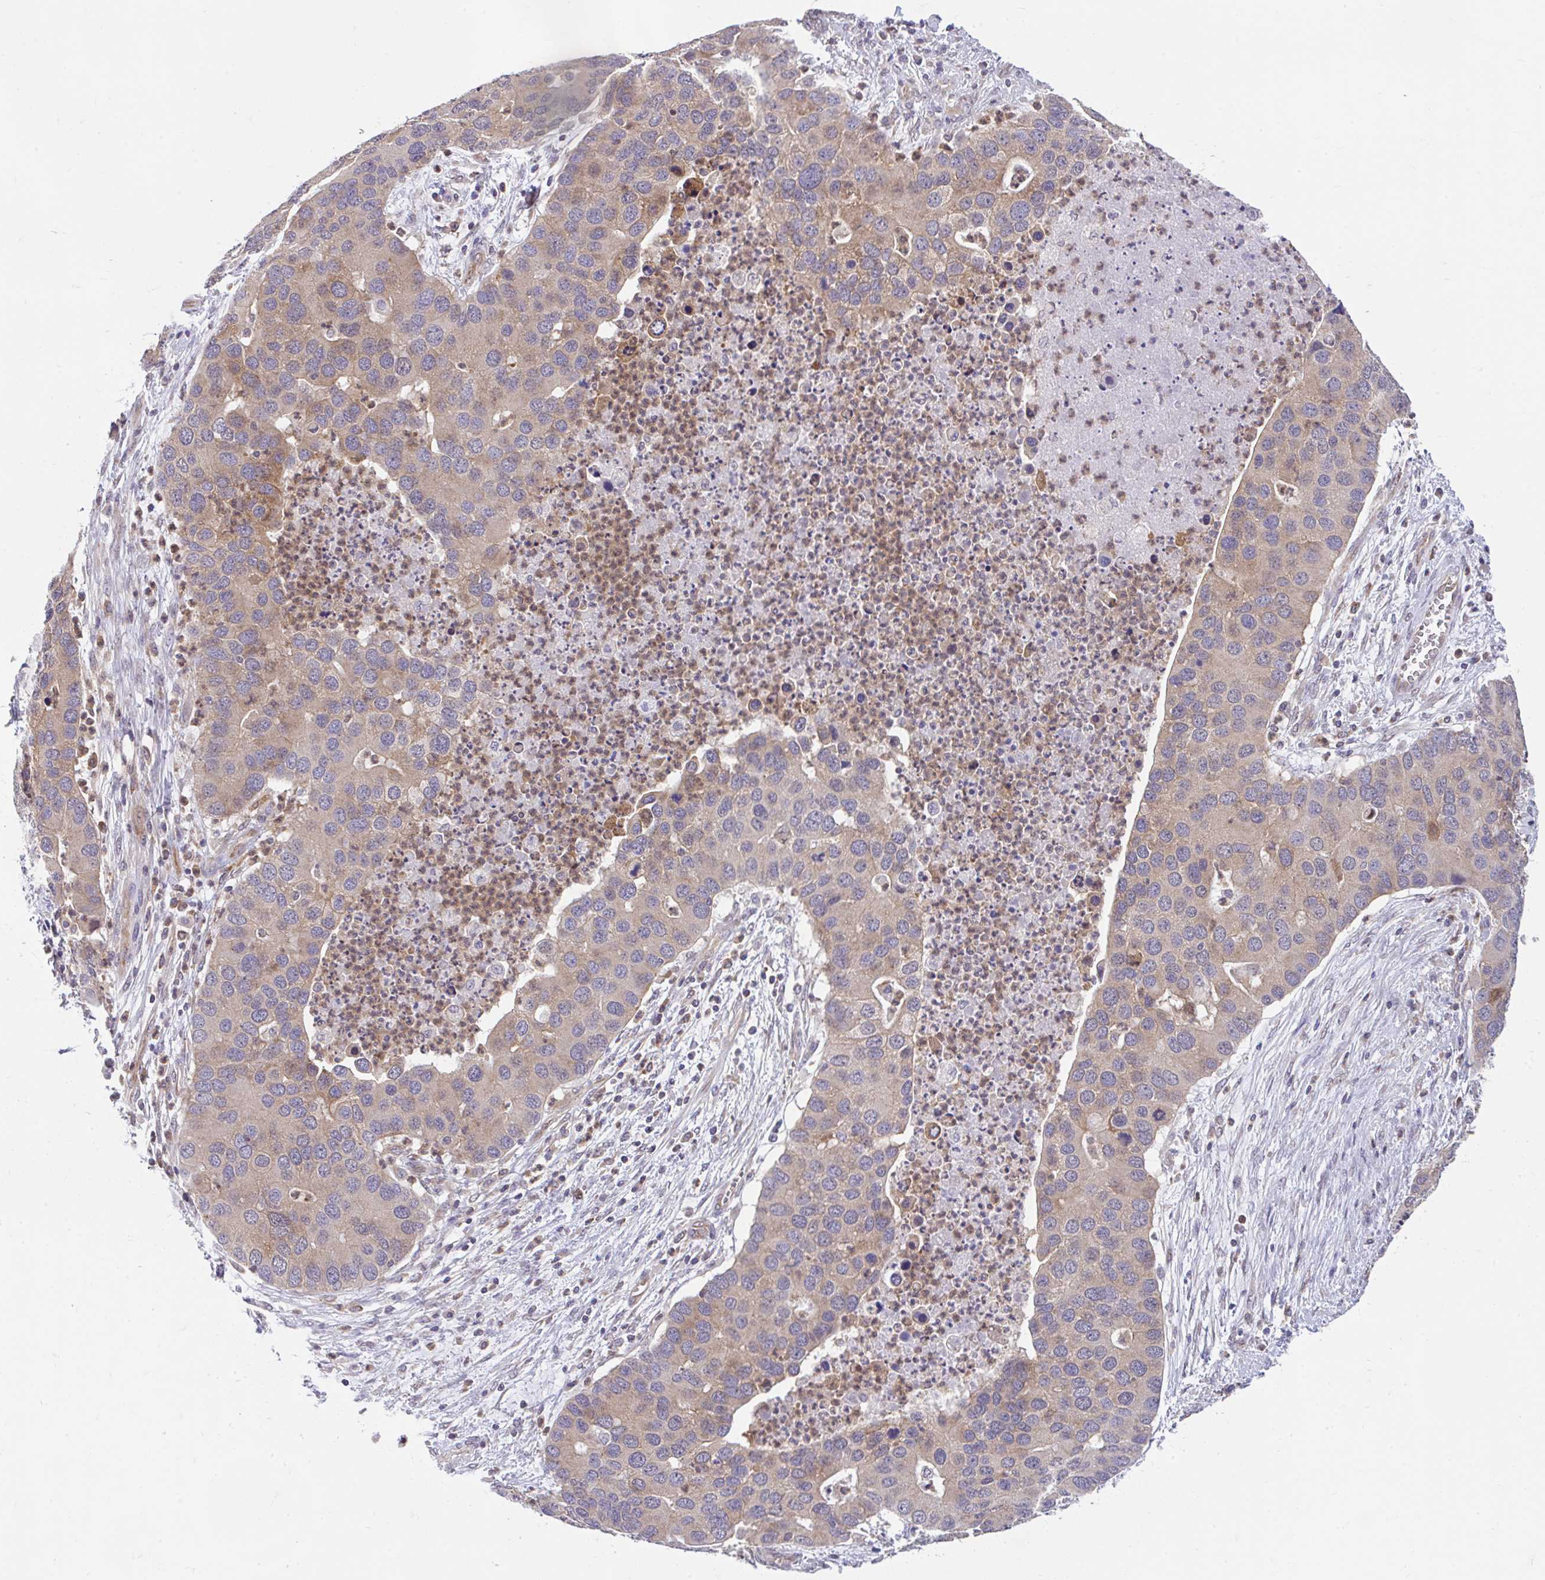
{"staining": {"intensity": "moderate", "quantity": "<25%", "location": "cytoplasmic/membranous"}, "tissue": "lung cancer", "cell_type": "Tumor cells", "image_type": "cancer", "snomed": [{"axis": "morphology", "description": "Aneuploidy"}, {"axis": "morphology", "description": "Adenocarcinoma, NOS"}, {"axis": "topography", "description": "Lymph node"}, {"axis": "topography", "description": "Lung"}], "caption": "IHC micrograph of human lung adenocarcinoma stained for a protein (brown), which demonstrates low levels of moderate cytoplasmic/membranous staining in about <25% of tumor cells.", "gene": "RALBP1", "patient": {"sex": "female", "age": 74}}